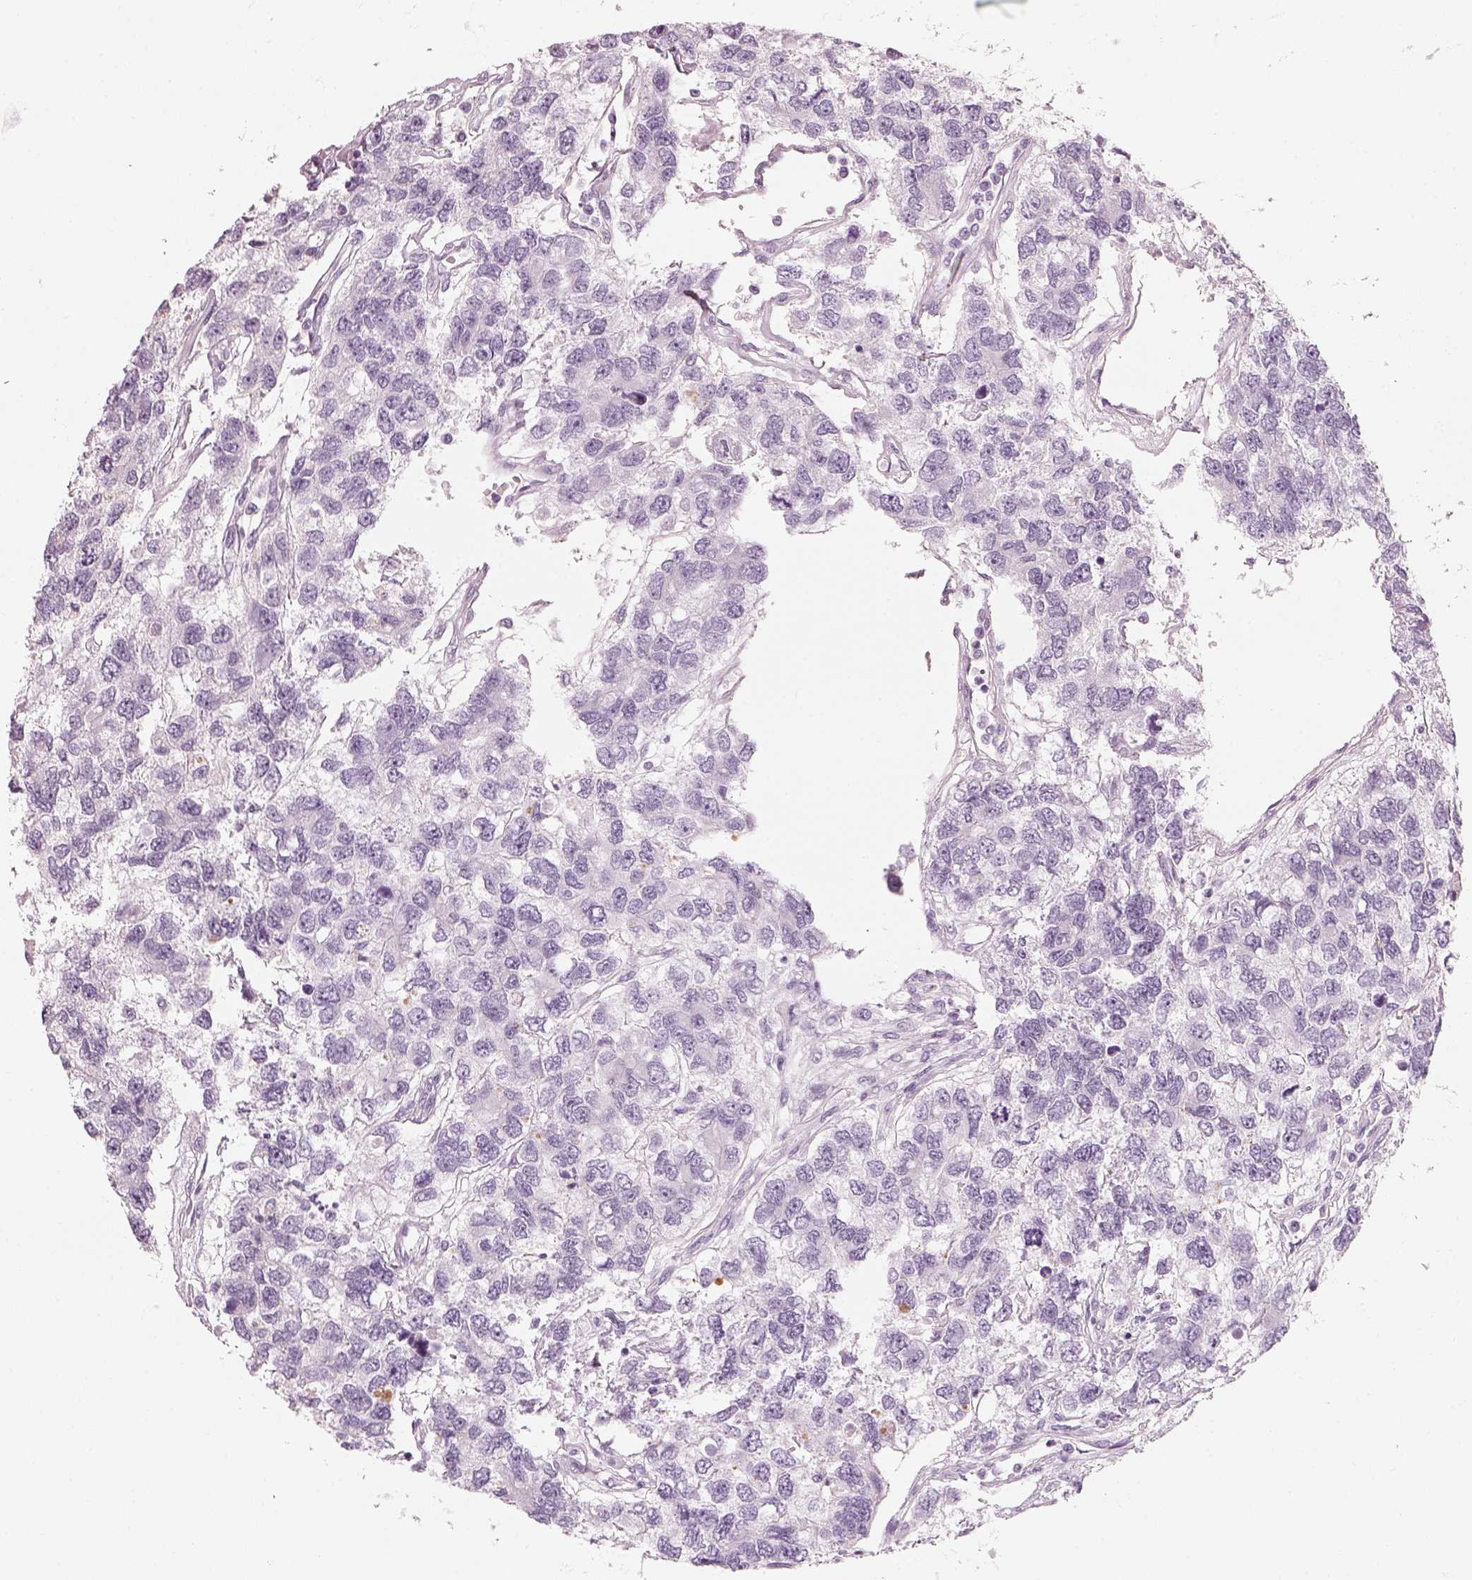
{"staining": {"intensity": "negative", "quantity": "none", "location": "none"}, "tissue": "testis cancer", "cell_type": "Tumor cells", "image_type": "cancer", "snomed": [{"axis": "morphology", "description": "Seminoma, NOS"}, {"axis": "topography", "description": "Testis"}], "caption": "DAB (3,3'-diaminobenzidine) immunohistochemical staining of seminoma (testis) shows no significant staining in tumor cells. Brightfield microscopy of immunohistochemistry stained with DAB (3,3'-diaminobenzidine) (brown) and hematoxylin (blue), captured at high magnification.", "gene": "CRYAA", "patient": {"sex": "male", "age": 52}}